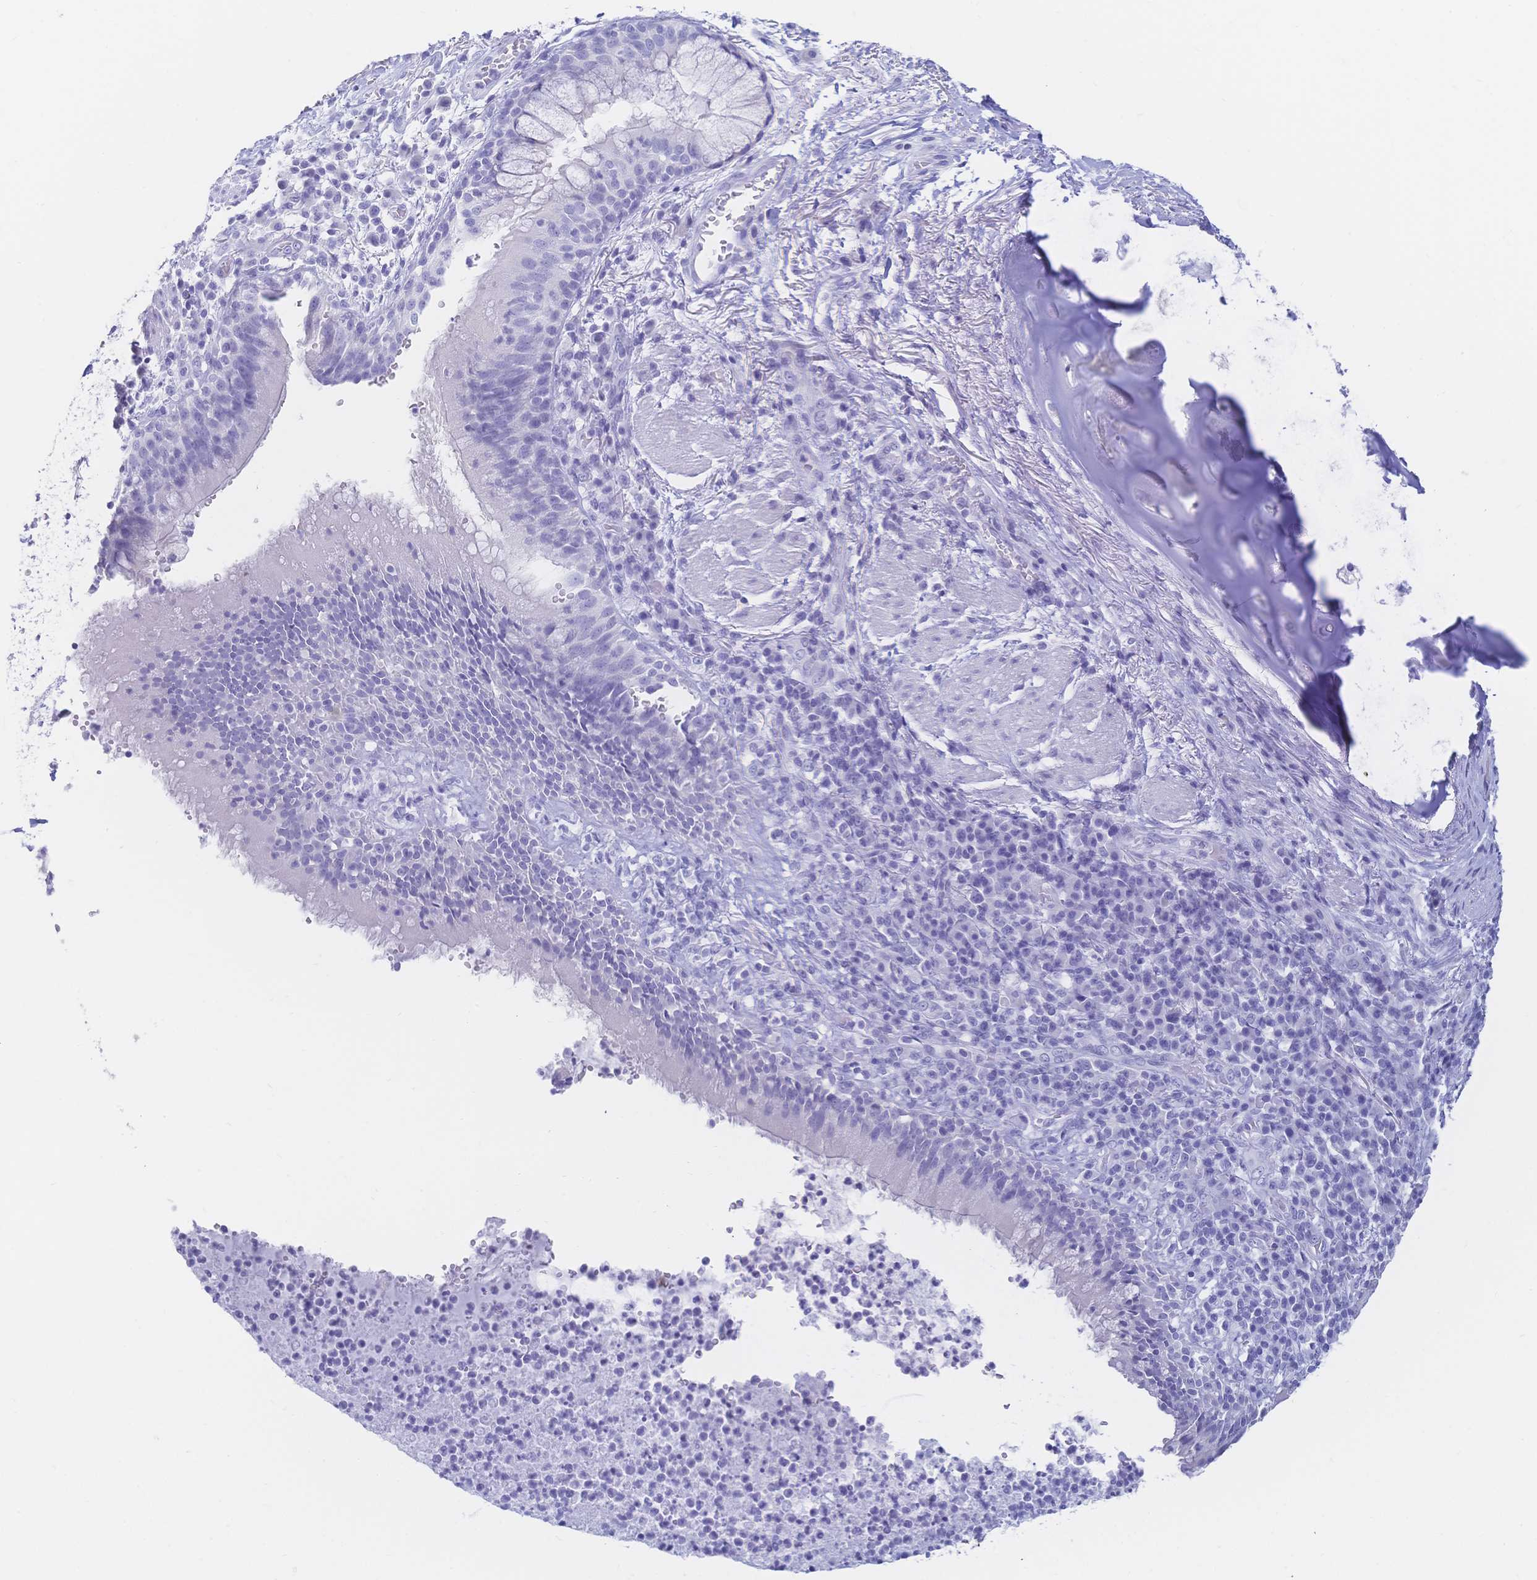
{"staining": {"intensity": "negative", "quantity": "none", "location": "none"}, "tissue": "bronchus", "cell_type": "Respiratory epithelial cells", "image_type": "normal", "snomed": [{"axis": "morphology", "description": "Normal tissue, NOS"}, {"axis": "topography", "description": "Lymph node"}, {"axis": "topography", "description": "Bronchus"}], "caption": "An immunohistochemistry micrograph of unremarkable bronchus is shown. There is no staining in respiratory epithelial cells of bronchus. (Immunohistochemistry (ihc), brightfield microscopy, high magnification).", "gene": "MEP1B", "patient": {"sex": "male", "age": 56}}